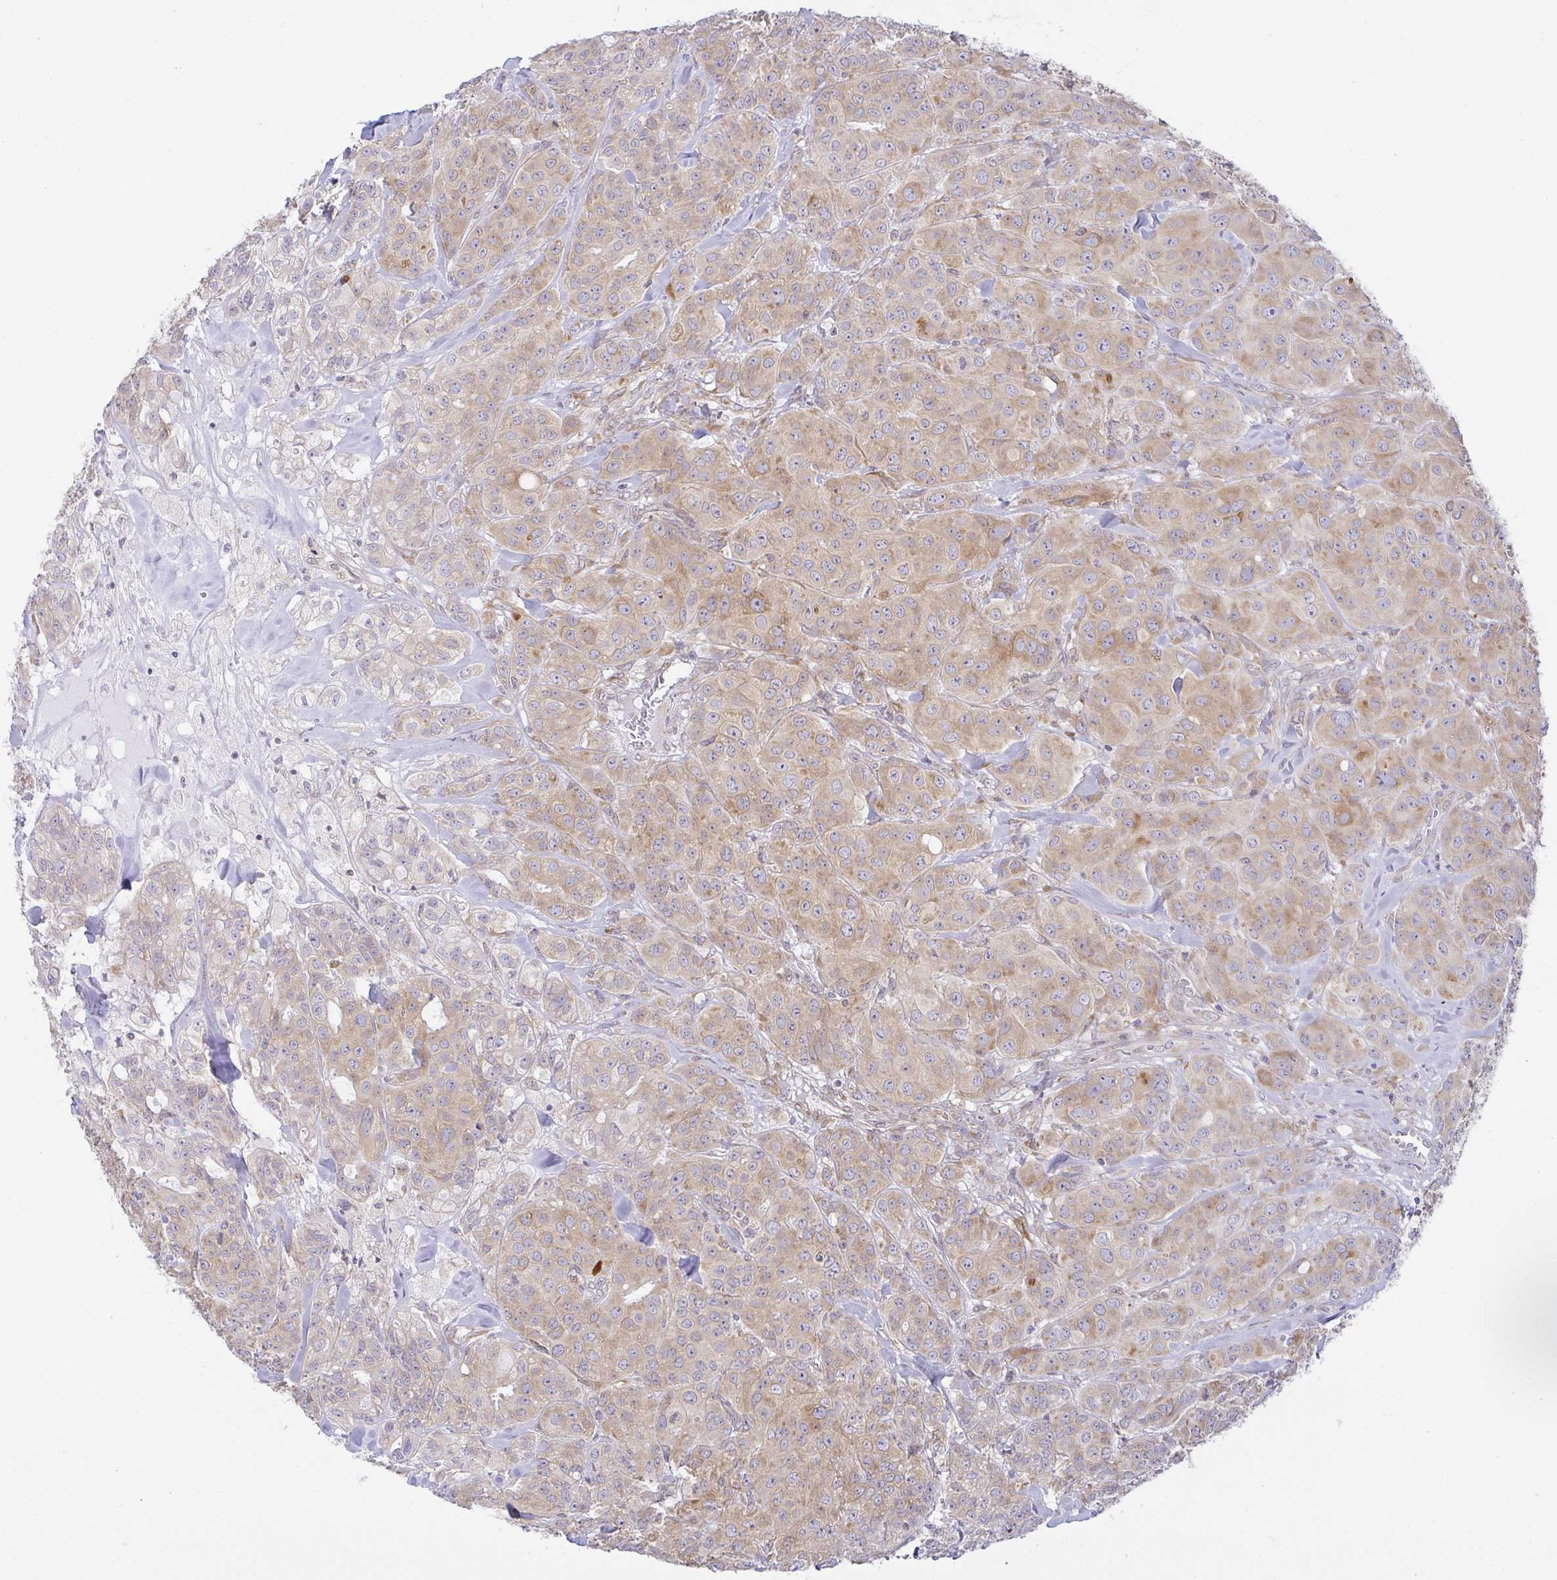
{"staining": {"intensity": "moderate", "quantity": "25%-75%", "location": "cytoplasmic/membranous"}, "tissue": "breast cancer", "cell_type": "Tumor cells", "image_type": "cancer", "snomed": [{"axis": "morphology", "description": "Normal tissue, NOS"}, {"axis": "morphology", "description": "Duct carcinoma"}, {"axis": "topography", "description": "Breast"}], "caption": "A medium amount of moderate cytoplasmic/membranous positivity is seen in approximately 25%-75% of tumor cells in breast infiltrating ductal carcinoma tissue.", "gene": "DERL2", "patient": {"sex": "female", "age": 43}}